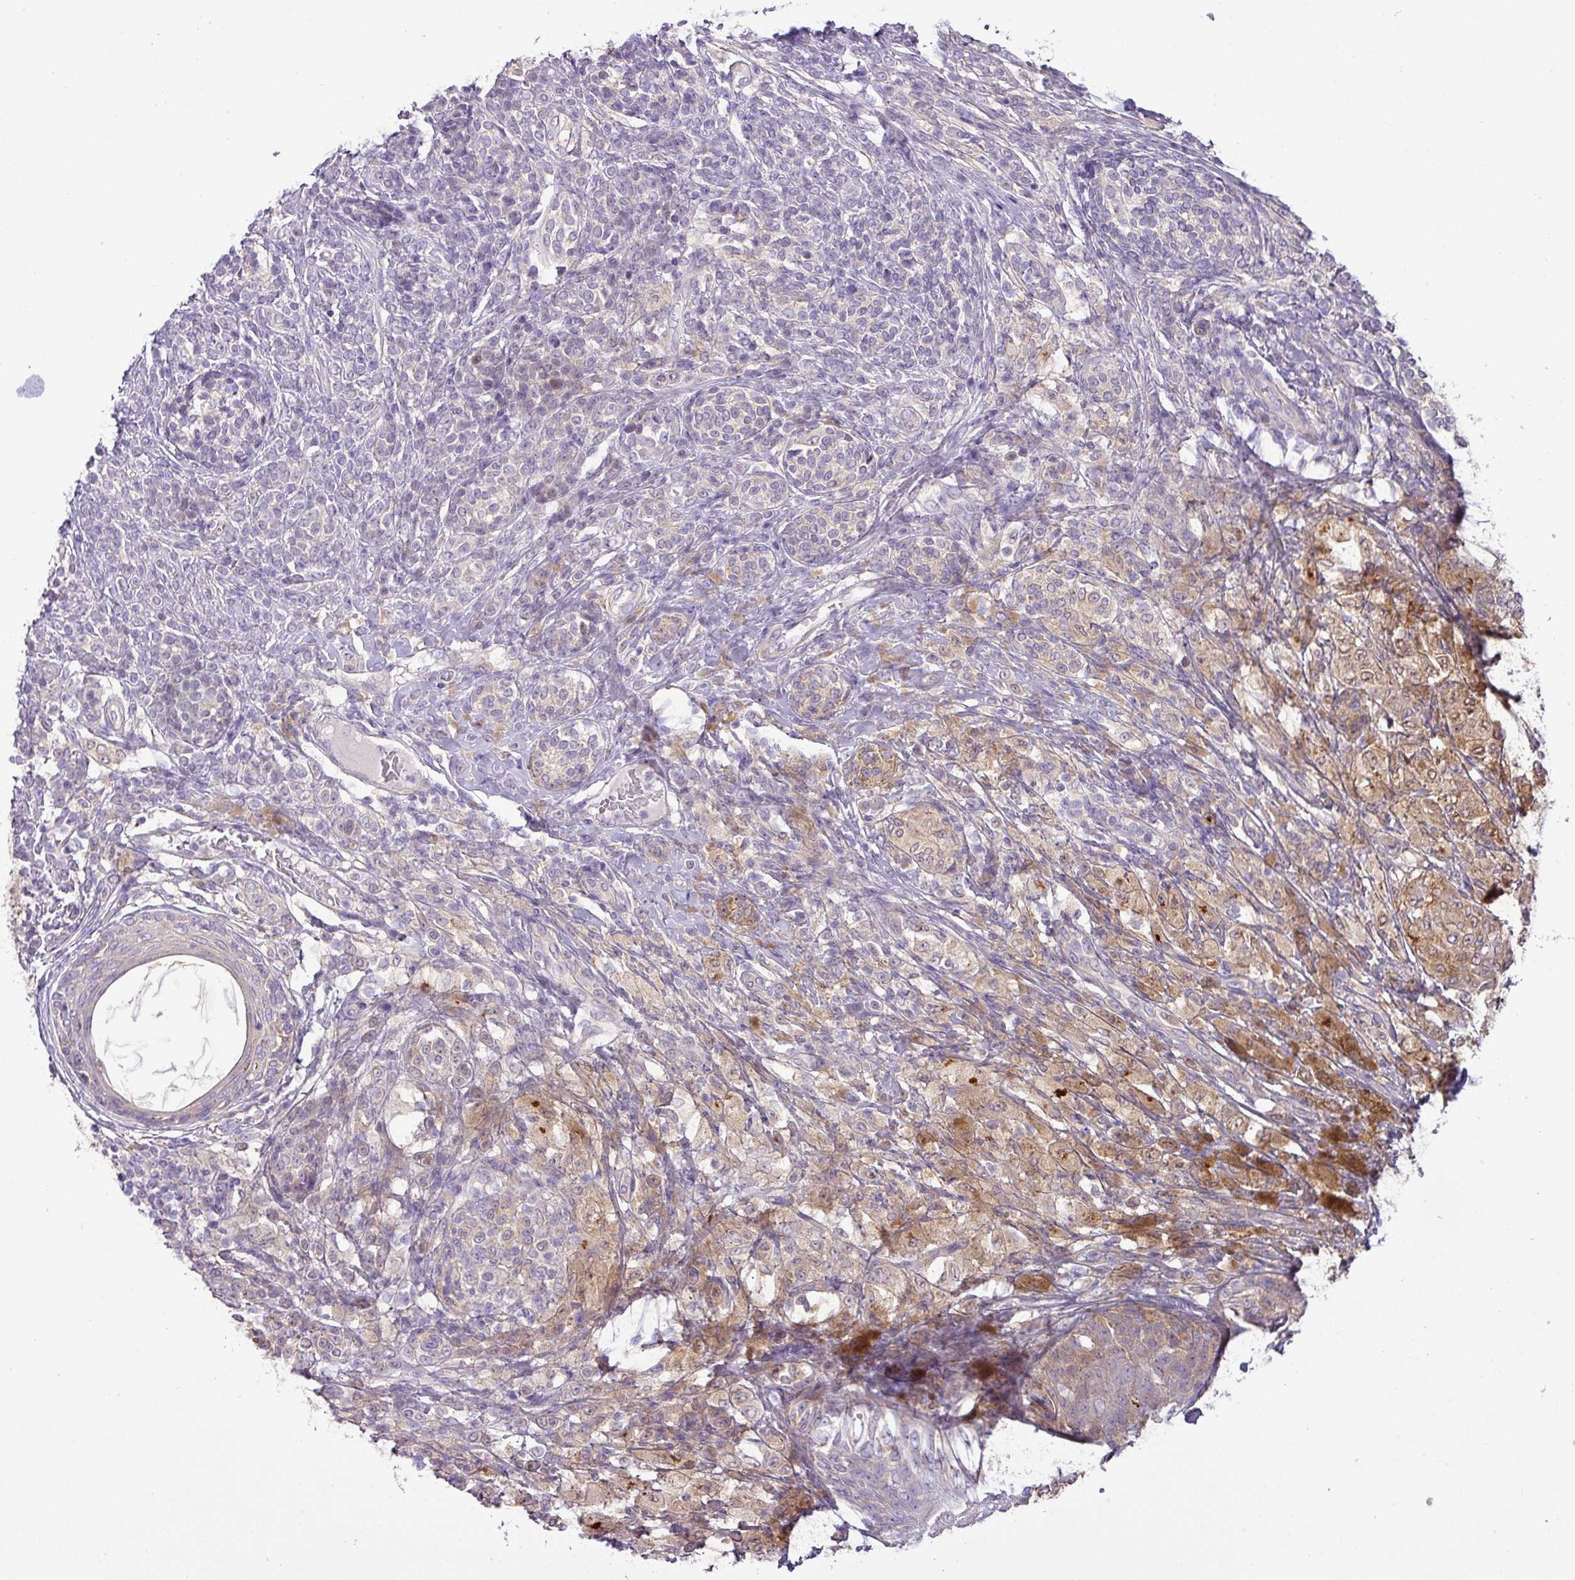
{"staining": {"intensity": "moderate", "quantity": "25%-75%", "location": "cytoplasmic/membranous"}, "tissue": "melanoma", "cell_type": "Tumor cells", "image_type": "cancer", "snomed": [{"axis": "morphology", "description": "Malignant melanoma, NOS"}, {"axis": "topography", "description": "Skin"}], "caption": "This micrograph exhibits melanoma stained with immunohistochemistry (IHC) to label a protein in brown. The cytoplasmic/membranous of tumor cells show moderate positivity for the protein. Nuclei are counter-stained blue.", "gene": "GALNT12", "patient": {"sex": "male", "age": 42}}